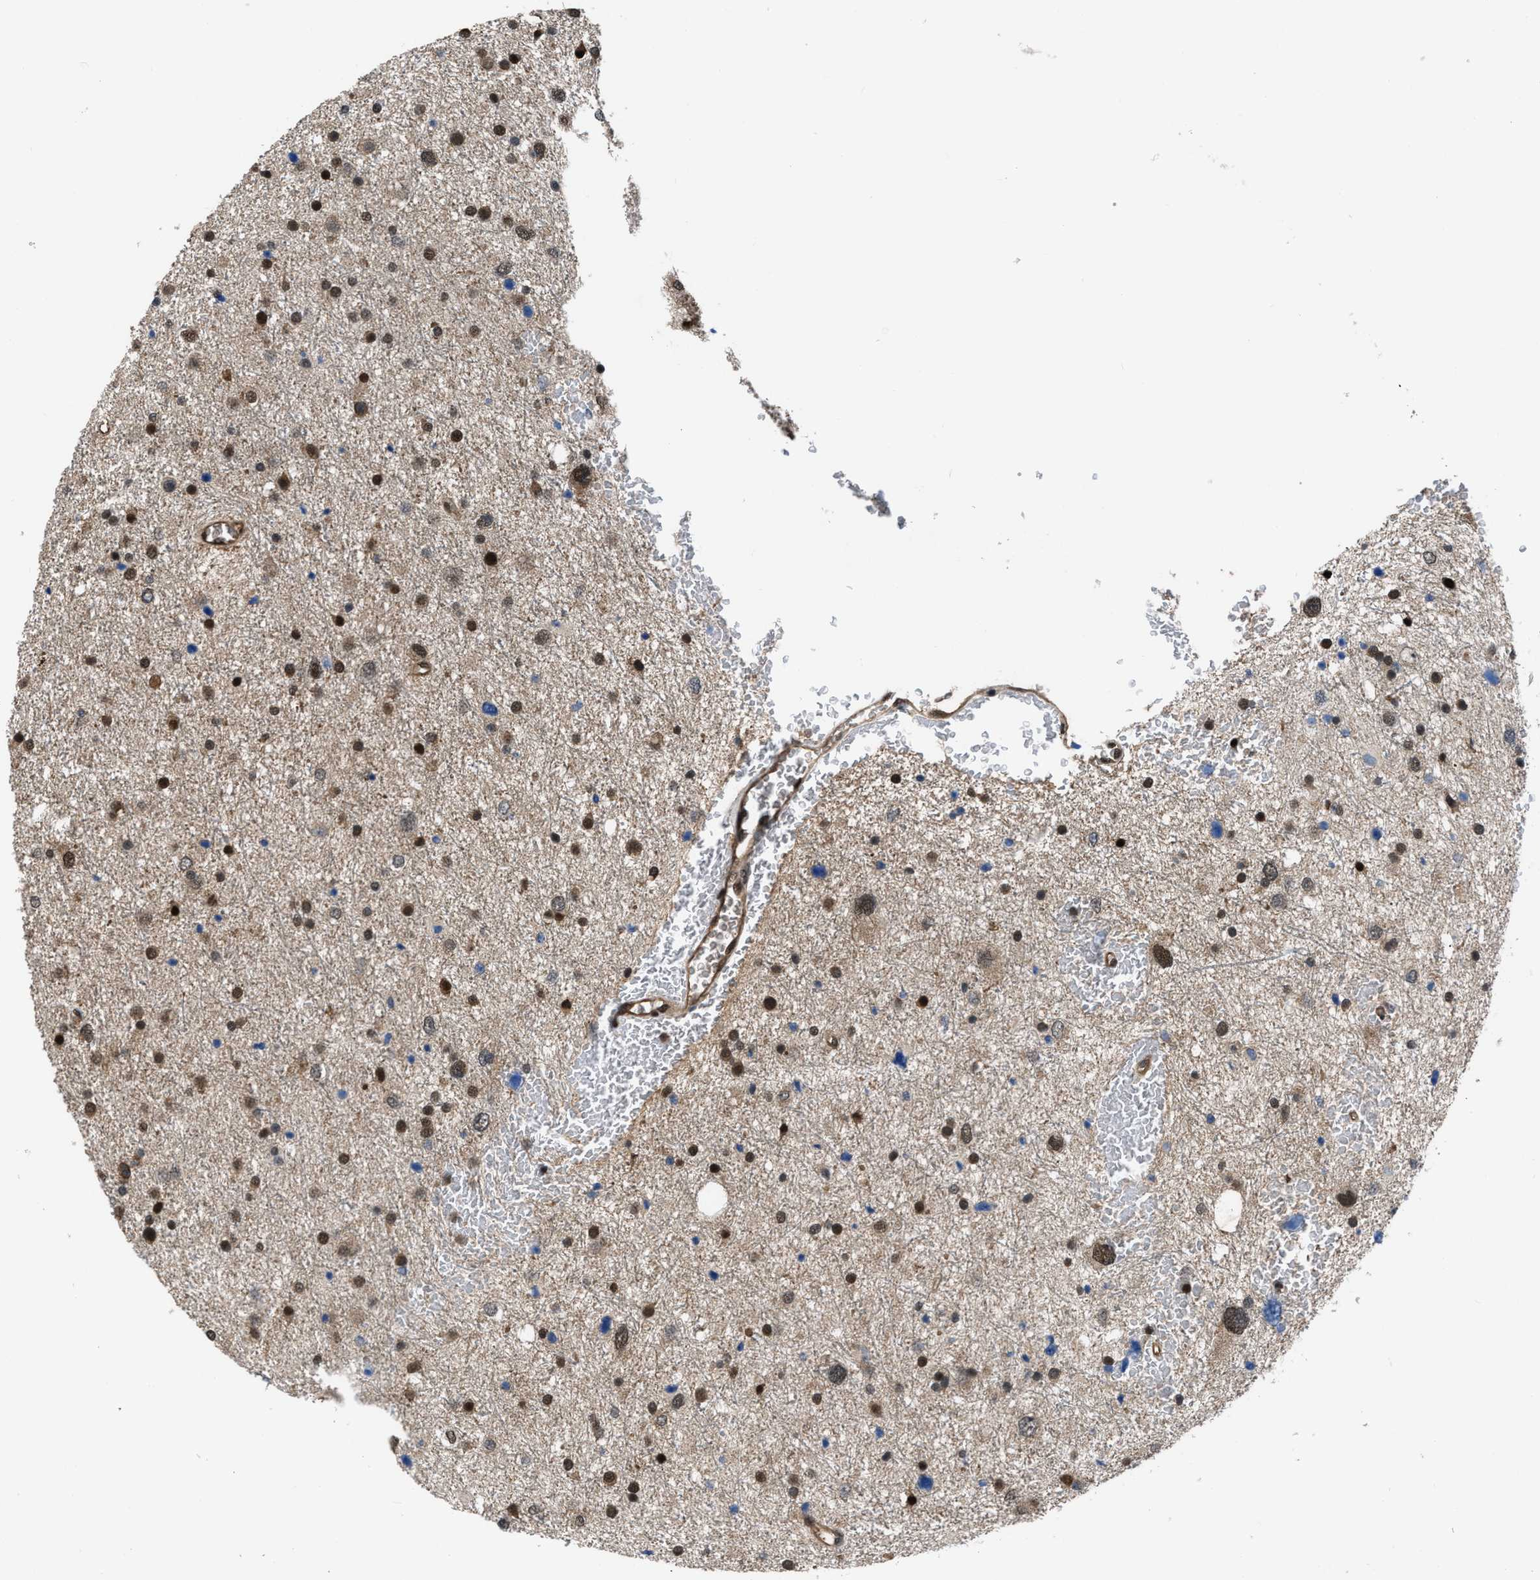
{"staining": {"intensity": "moderate", "quantity": ">75%", "location": "nuclear"}, "tissue": "glioma", "cell_type": "Tumor cells", "image_type": "cancer", "snomed": [{"axis": "morphology", "description": "Glioma, malignant, Low grade"}, {"axis": "topography", "description": "Brain"}], "caption": "About >75% of tumor cells in human malignant glioma (low-grade) demonstrate moderate nuclear protein expression as visualized by brown immunohistochemical staining.", "gene": "FNTA", "patient": {"sex": "female", "age": 37}}